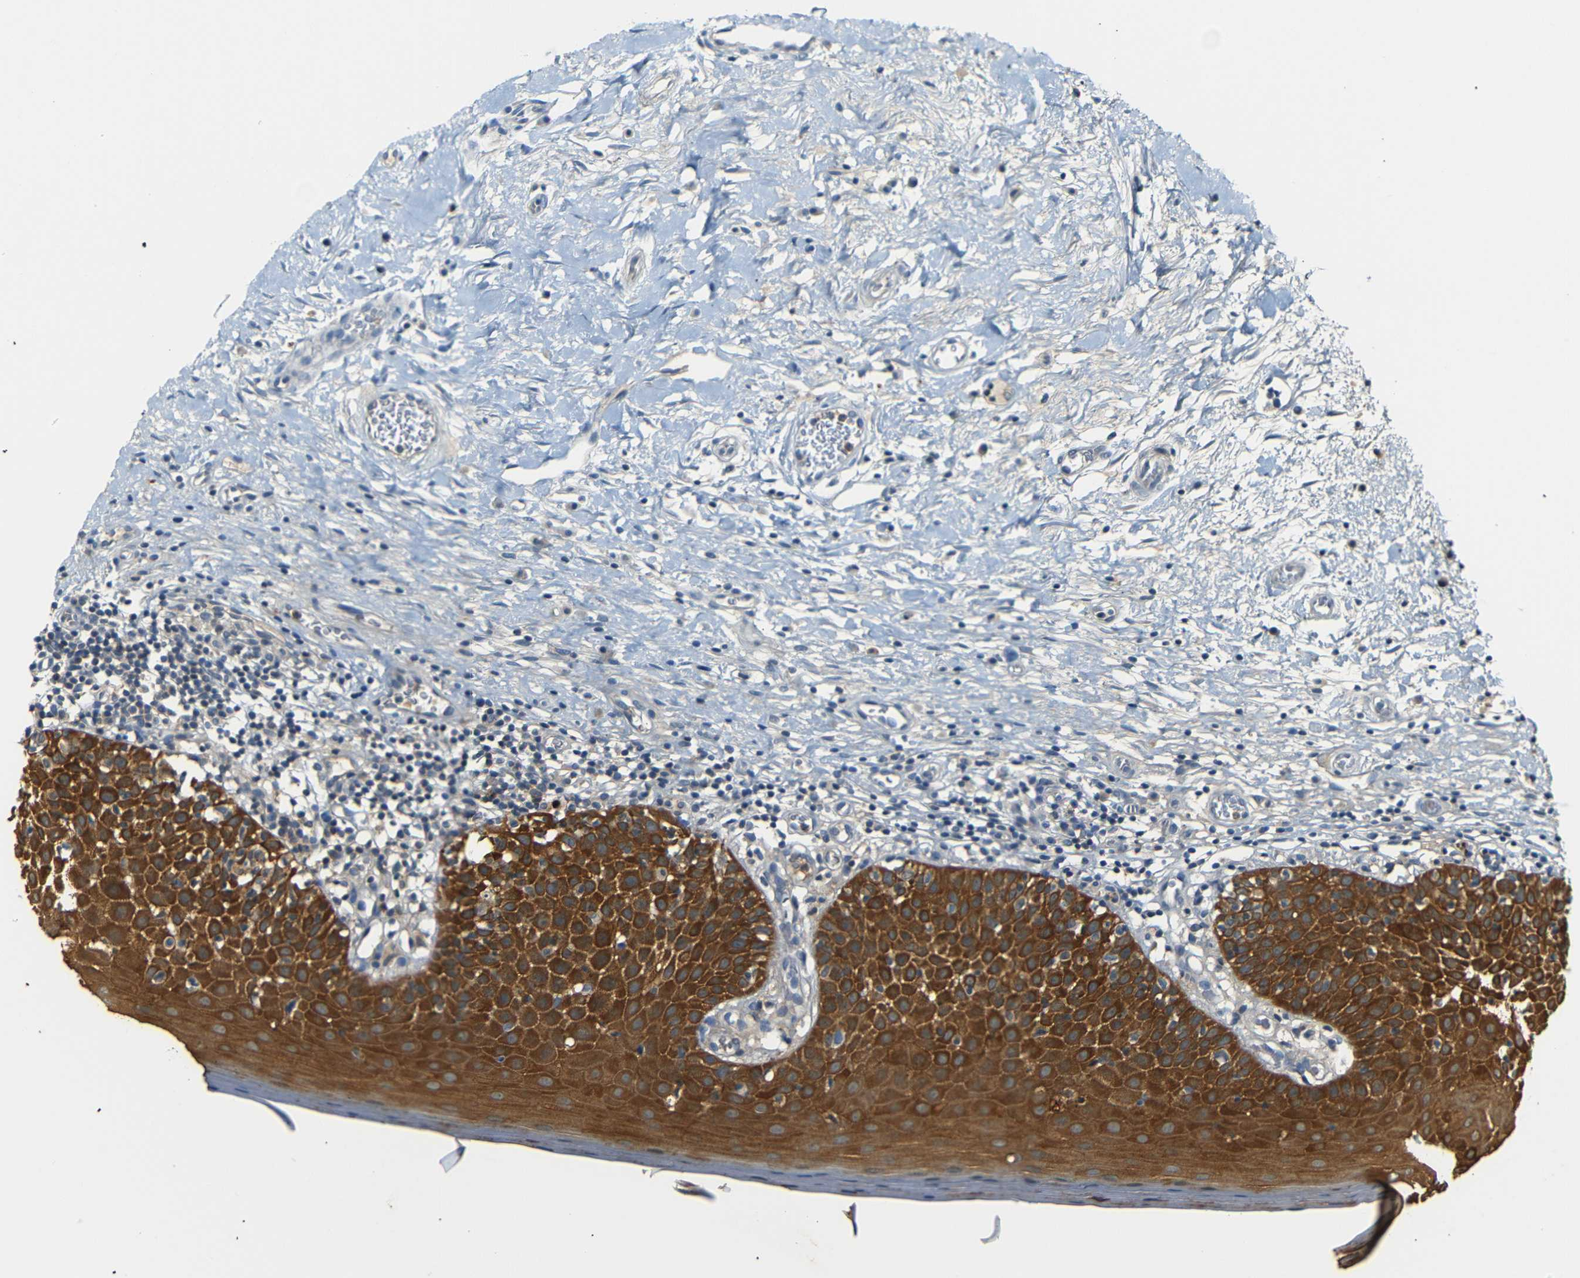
{"staining": {"intensity": "moderate", "quantity": ">75%", "location": "cytoplasmic/membranous"}, "tissue": "oral mucosa", "cell_type": "Squamous epithelial cells", "image_type": "normal", "snomed": [{"axis": "morphology", "description": "Normal tissue, NOS"}, {"axis": "topography", "description": "Skeletal muscle"}, {"axis": "topography", "description": "Oral tissue"}], "caption": "Approximately >75% of squamous epithelial cells in normal human oral mucosa reveal moderate cytoplasmic/membranous protein positivity as visualized by brown immunohistochemical staining.", "gene": "SFN", "patient": {"sex": "male", "age": 58}}